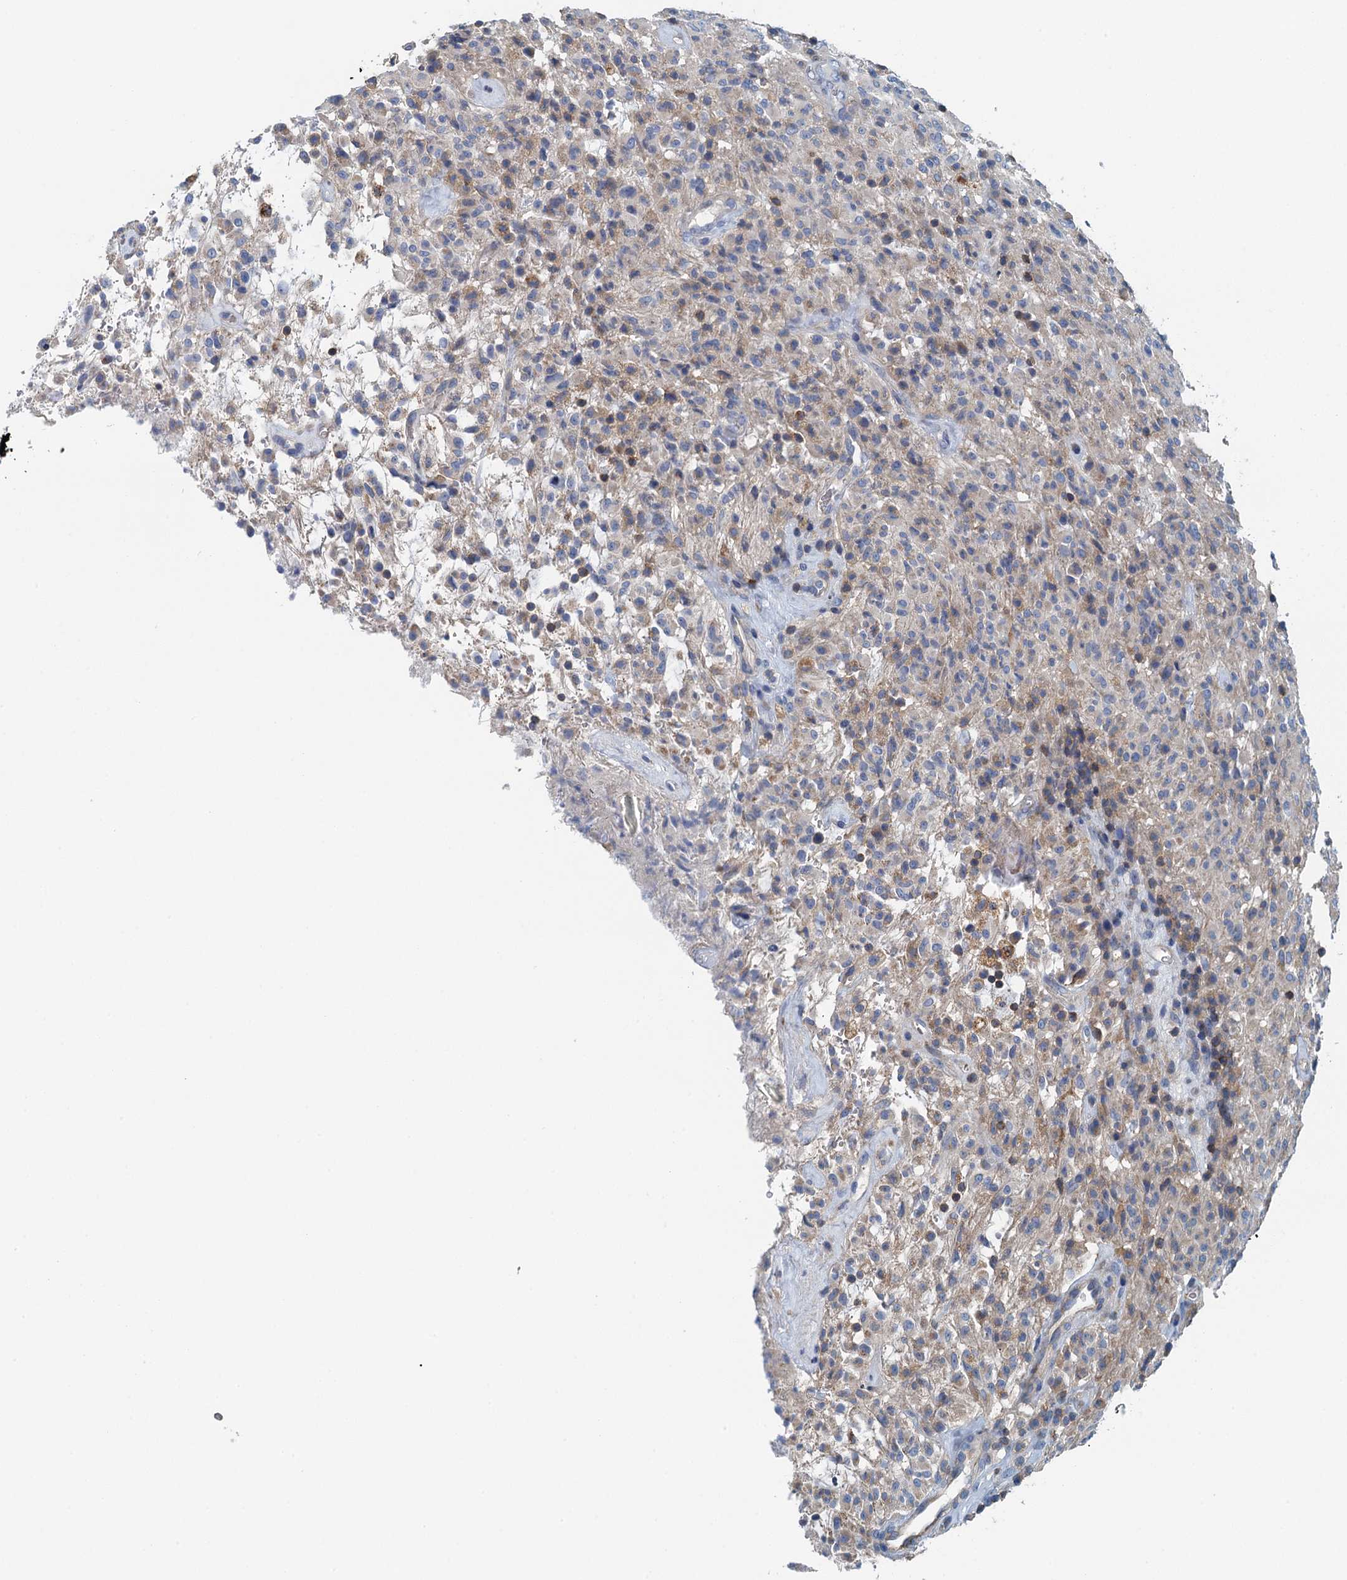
{"staining": {"intensity": "negative", "quantity": "none", "location": "none"}, "tissue": "glioma", "cell_type": "Tumor cells", "image_type": "cancer", "snomed": [{"axis": "morphology", "description": "Glioma, malignant, High grade"}, {"axis": "topography", "description": "Brain"}], "caption": "Image shows no protein positivity in tumor cells of high-grade glioma (malignant) tissue.", "gene": "PPP1R14D", "patient": {"sex": "female", "age": 57}}